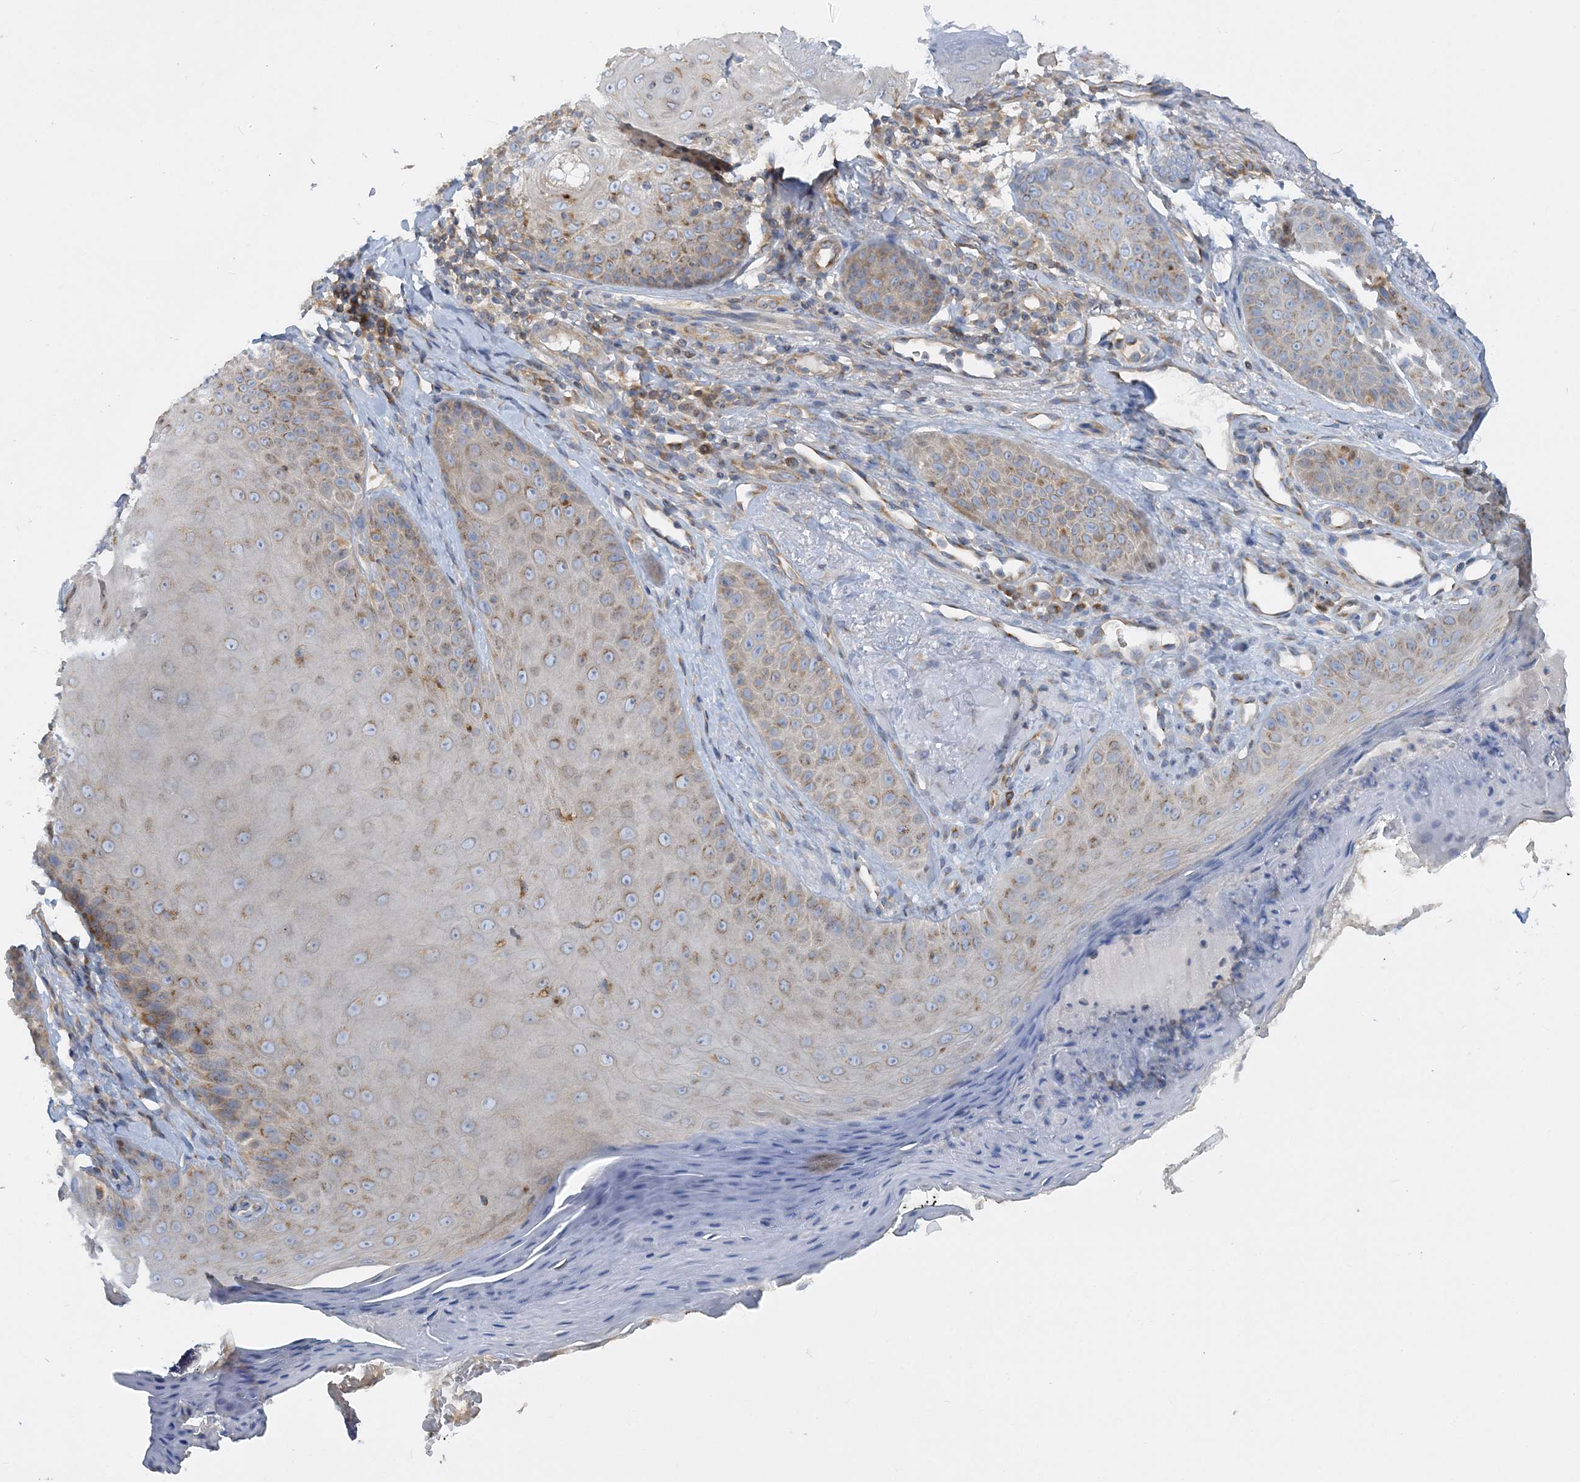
{"staining": {"intensity": "weak", "quantity": ">75%", "location": "cytoplasmic/membranous"}, "tissue": "skin", "cell_type": "Fibroblasts", "image_type": "normal", "snomed": [{"axis": "morphology", "description": "Normal tissue, NOS"}, {"axis": "topography", "description": "Skin"}], "caption": "Fibroblasts exhibit low levels of weak cytoplasmic/membranous positivity in about >75% of cells in normal human skin.", "gene": "FAM114A2", "patient": {"sex": "male", "age": 57}}